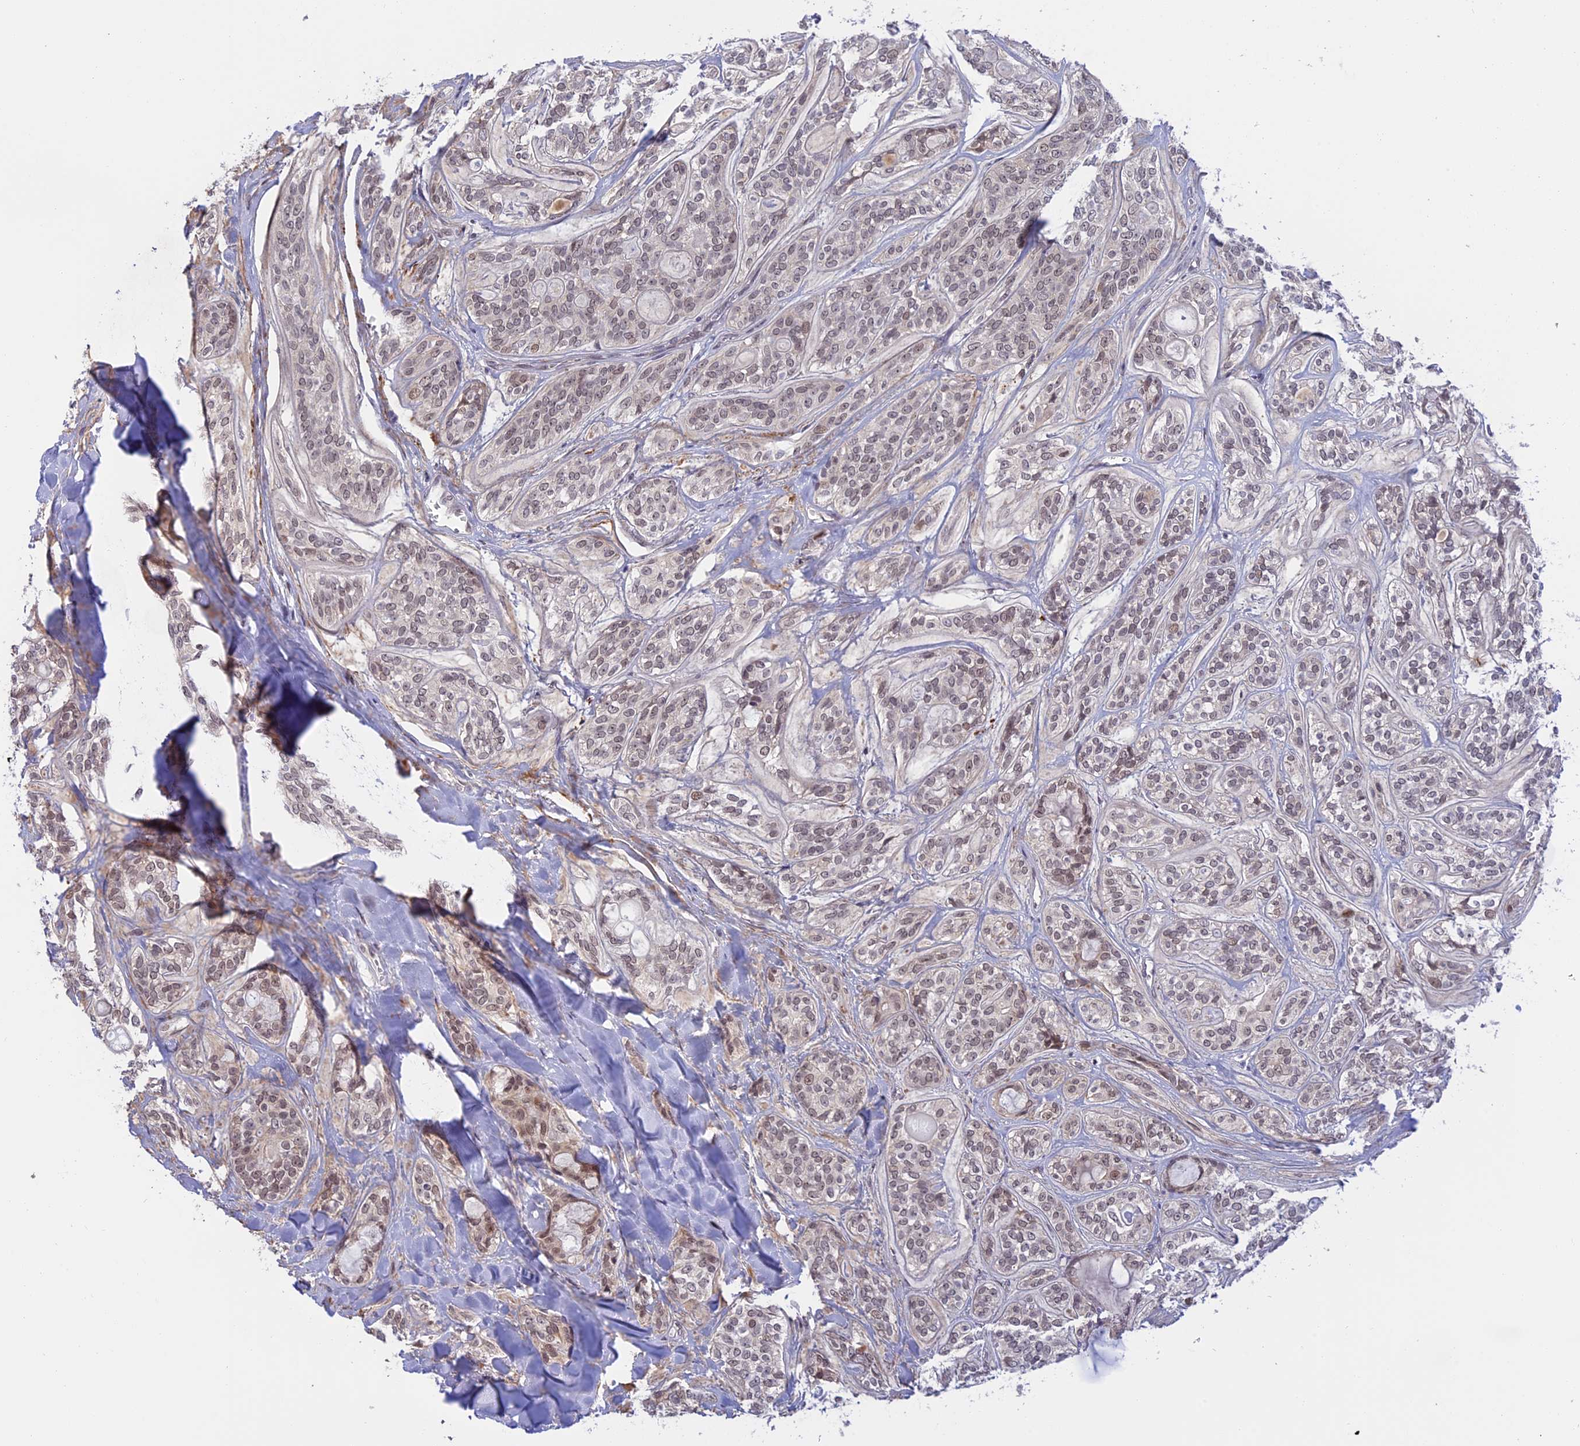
{"staining": {"intensity": "weak", "quantity": "25%-75%", "location": "nuclear"}, "tissue": "head and neck cancer", "cell_type": "Tumor cells", "image_type": "cancer", "snomed": [{"axis": "morphology", "description": "Adenocarcinoma, NOS"}, {"axis": "topography", "description": "Head-Neck"}], "caption": "A high-resolution photomicrograph shows immunohistochemistry staining of adenocarcinoma (head and neck), which displays weak nuclear positivity in about 25%-75% of tumor cells.", "gene": "POLR2C", "patient": {"sex": "male", "age": 66}}